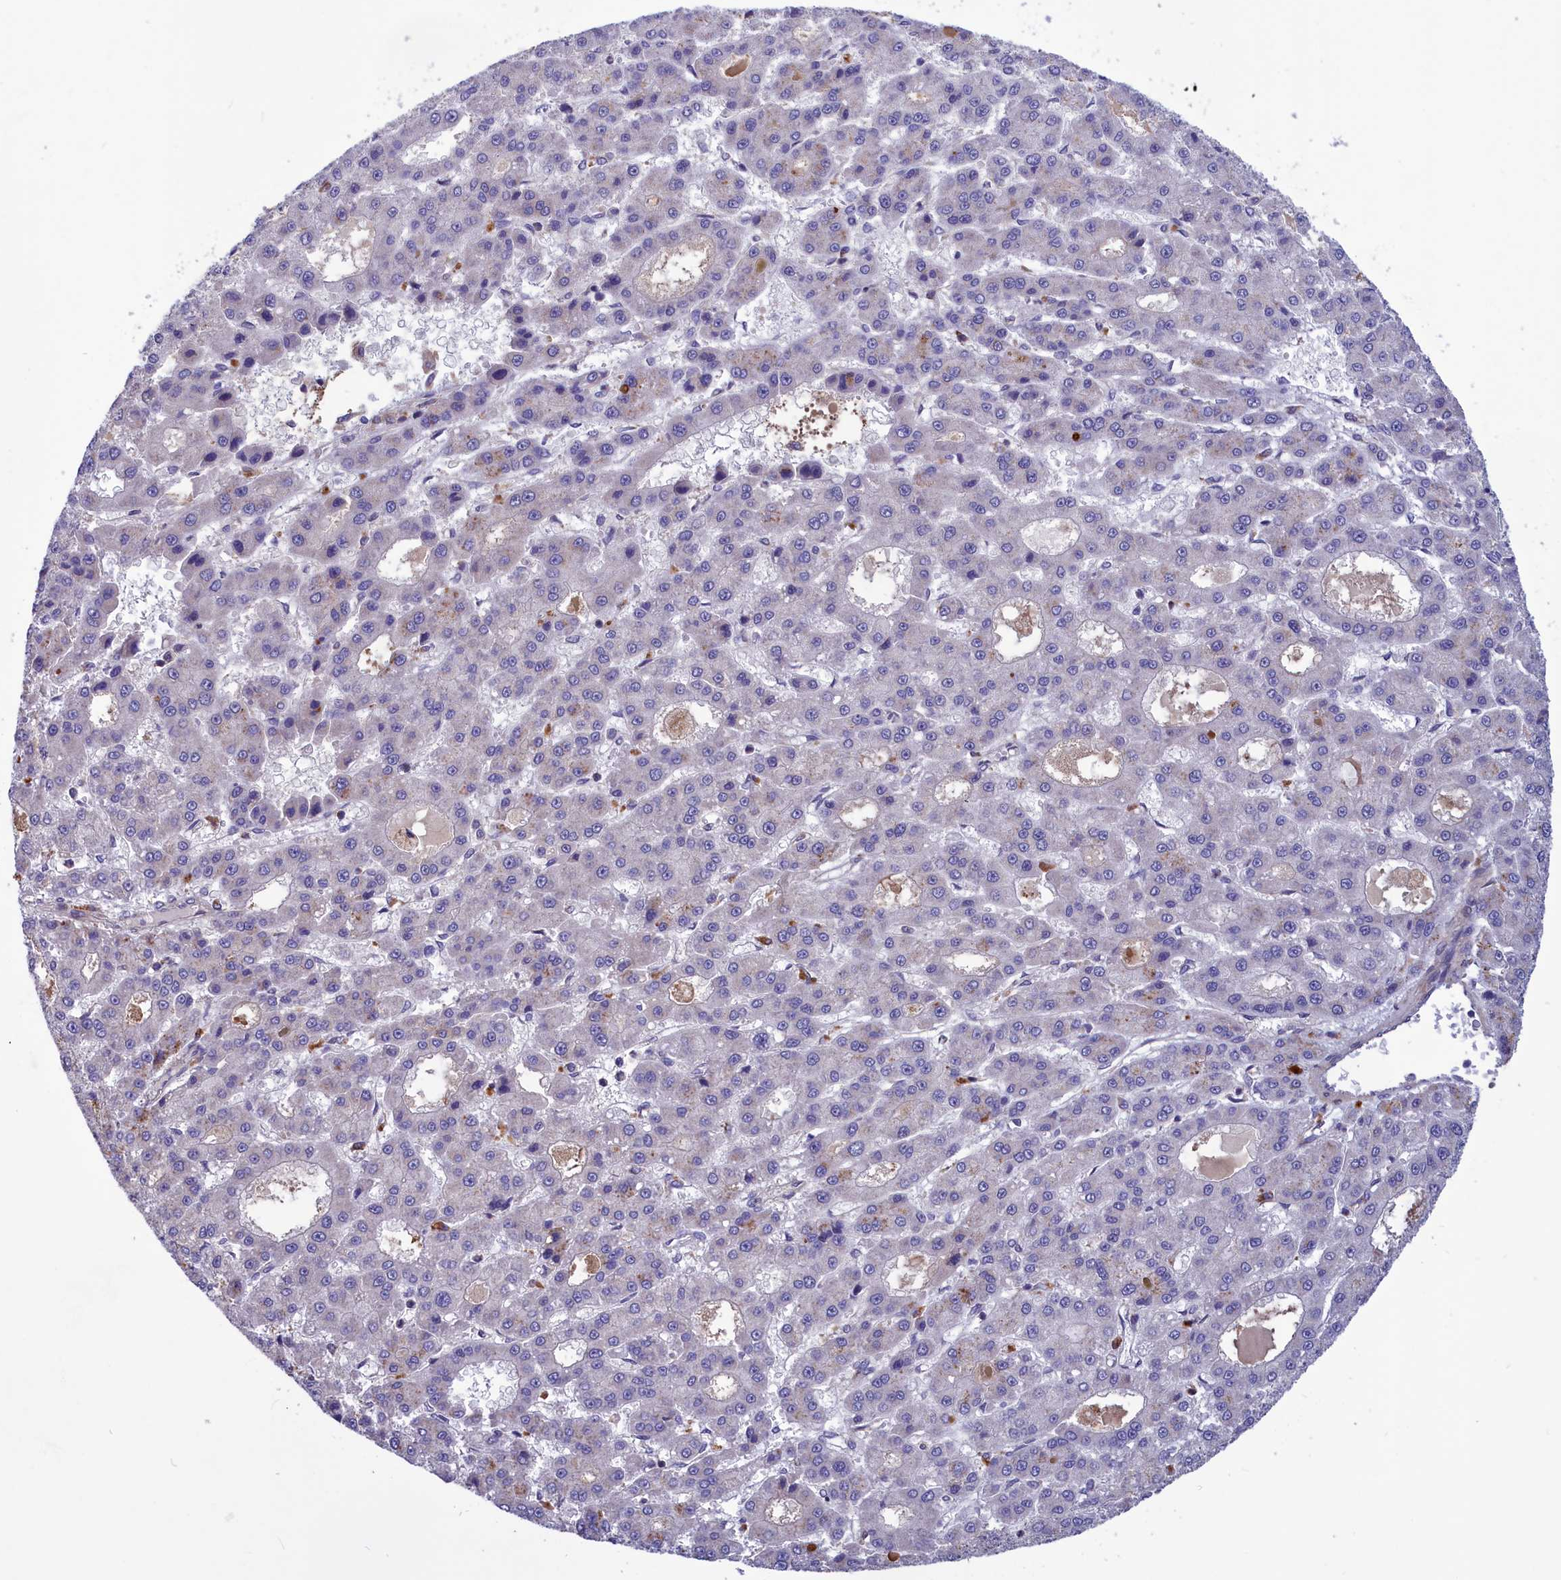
{"staining": {"intensity": "negative", "quantity": "none", "location": "none"}, "tissue": "liver cancer", "cell_type": "Tumor cells", "image_type": "cancer", "snomed": [{"axis": "morphology", "description": "Carcinoma, Hepatocellular, NOS"}, {"axis": "topography", "description": "Liver"}], "caption": "High magnification brightfield microscopy of hepatocellular carcinoma (liver) stained with DAB (3,3'-diaminobenzidine) (brown) and counterstained with hematoxylin (blue): tumor cells show no significant expression.", "gene": "AMDHD2", "patient": {"sex": "male", "age": 70}}